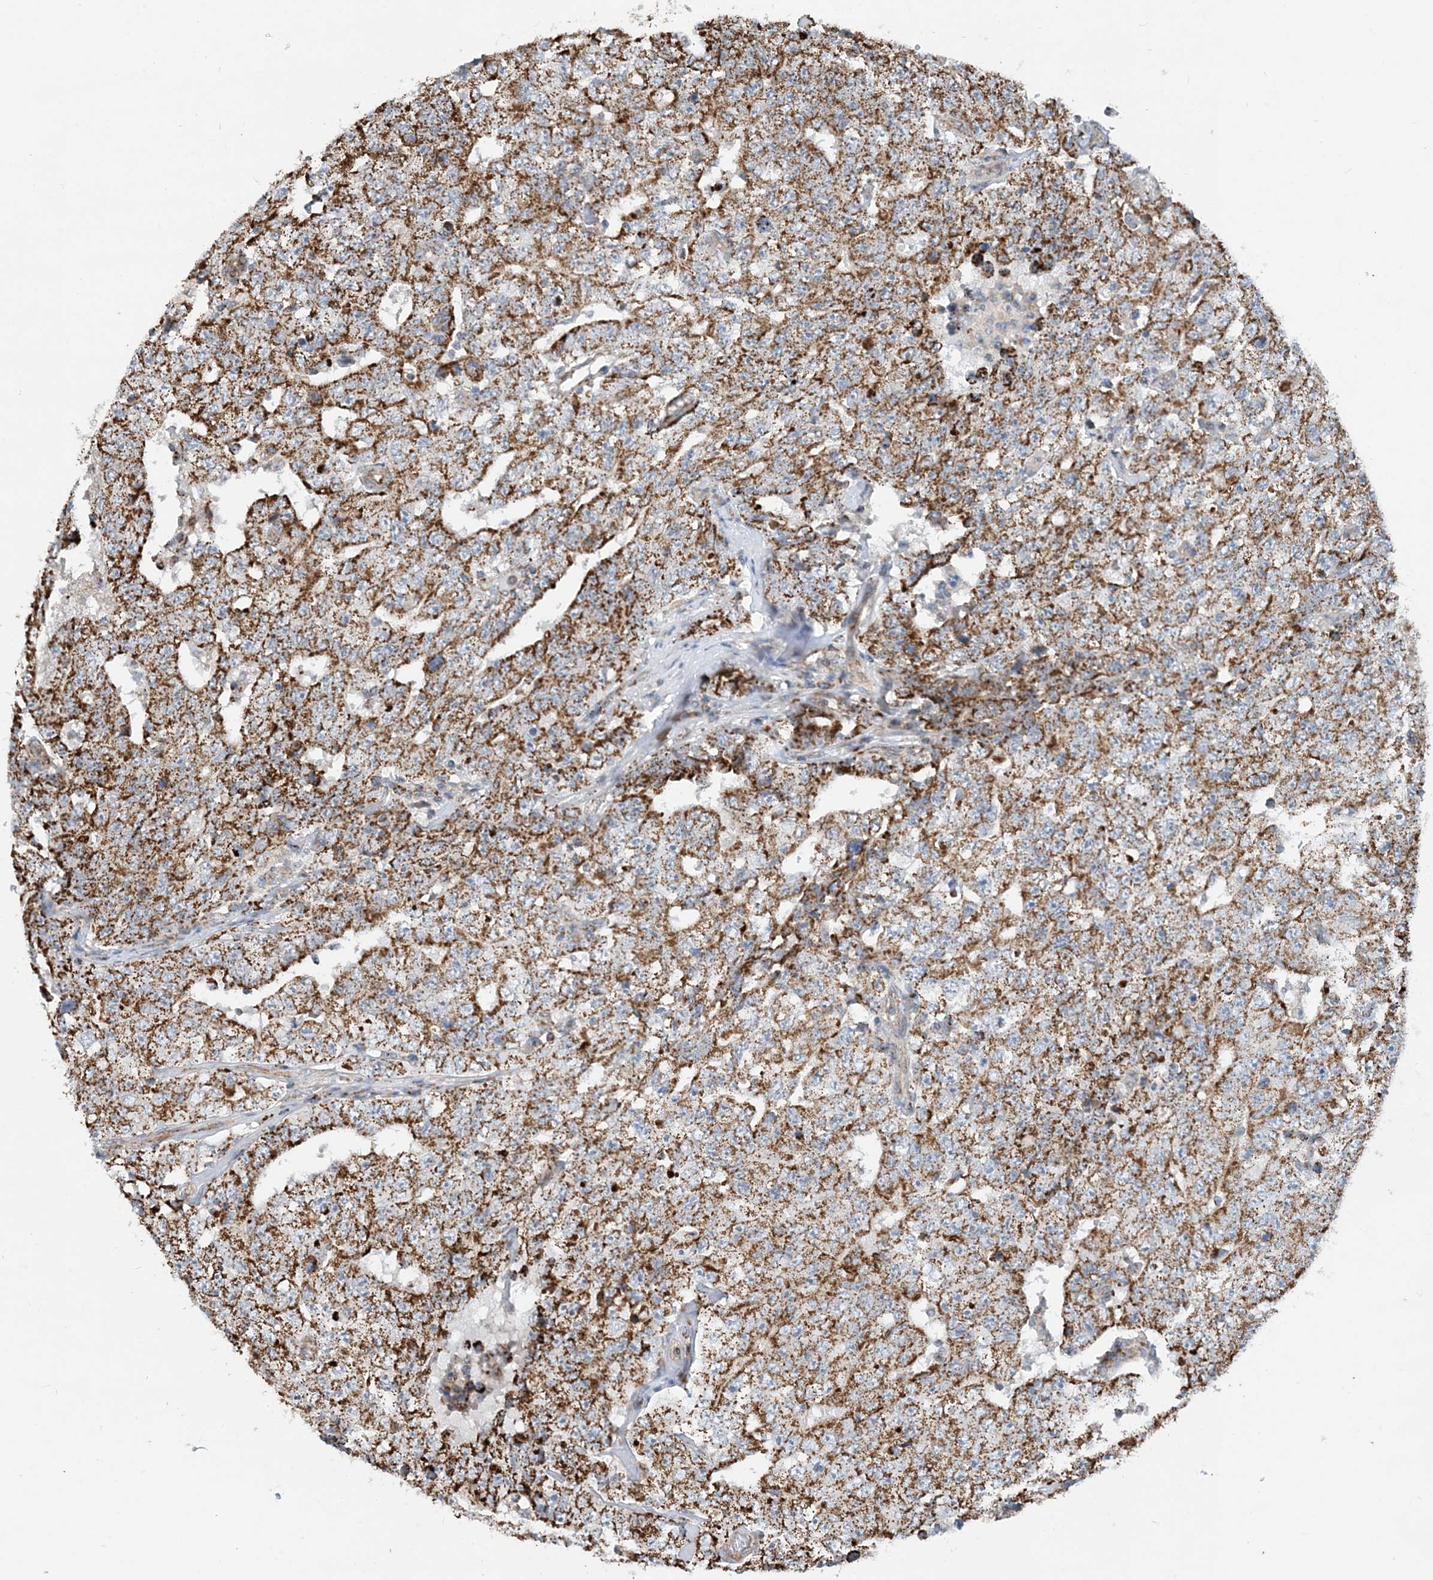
{"staining": {"intensity": "moderate", "quantity": ">75%", "location": "cytoplasmic/membranous"}, "tissue": "testis cancer", "cell_type": "Tumor cells", "image_type": "cancer", "snomed": [{"axis": "morphology", "description": "Carcinoma, Embryonal, NOS"}, {"axis": "topography", "description": "Testis"}], "caption": "Protein staining of embryonal carcinoma (testis) tissue displays moderate cytoplasmic/membranous positivity in about >75% of tumor cells. (Stains: DAB in brown, nuclei in blue, Microscopy: brightfield microscopy at high magnification).", "gene": "PCDHGA1", "patient": {"sex": "male", "age": 26}}